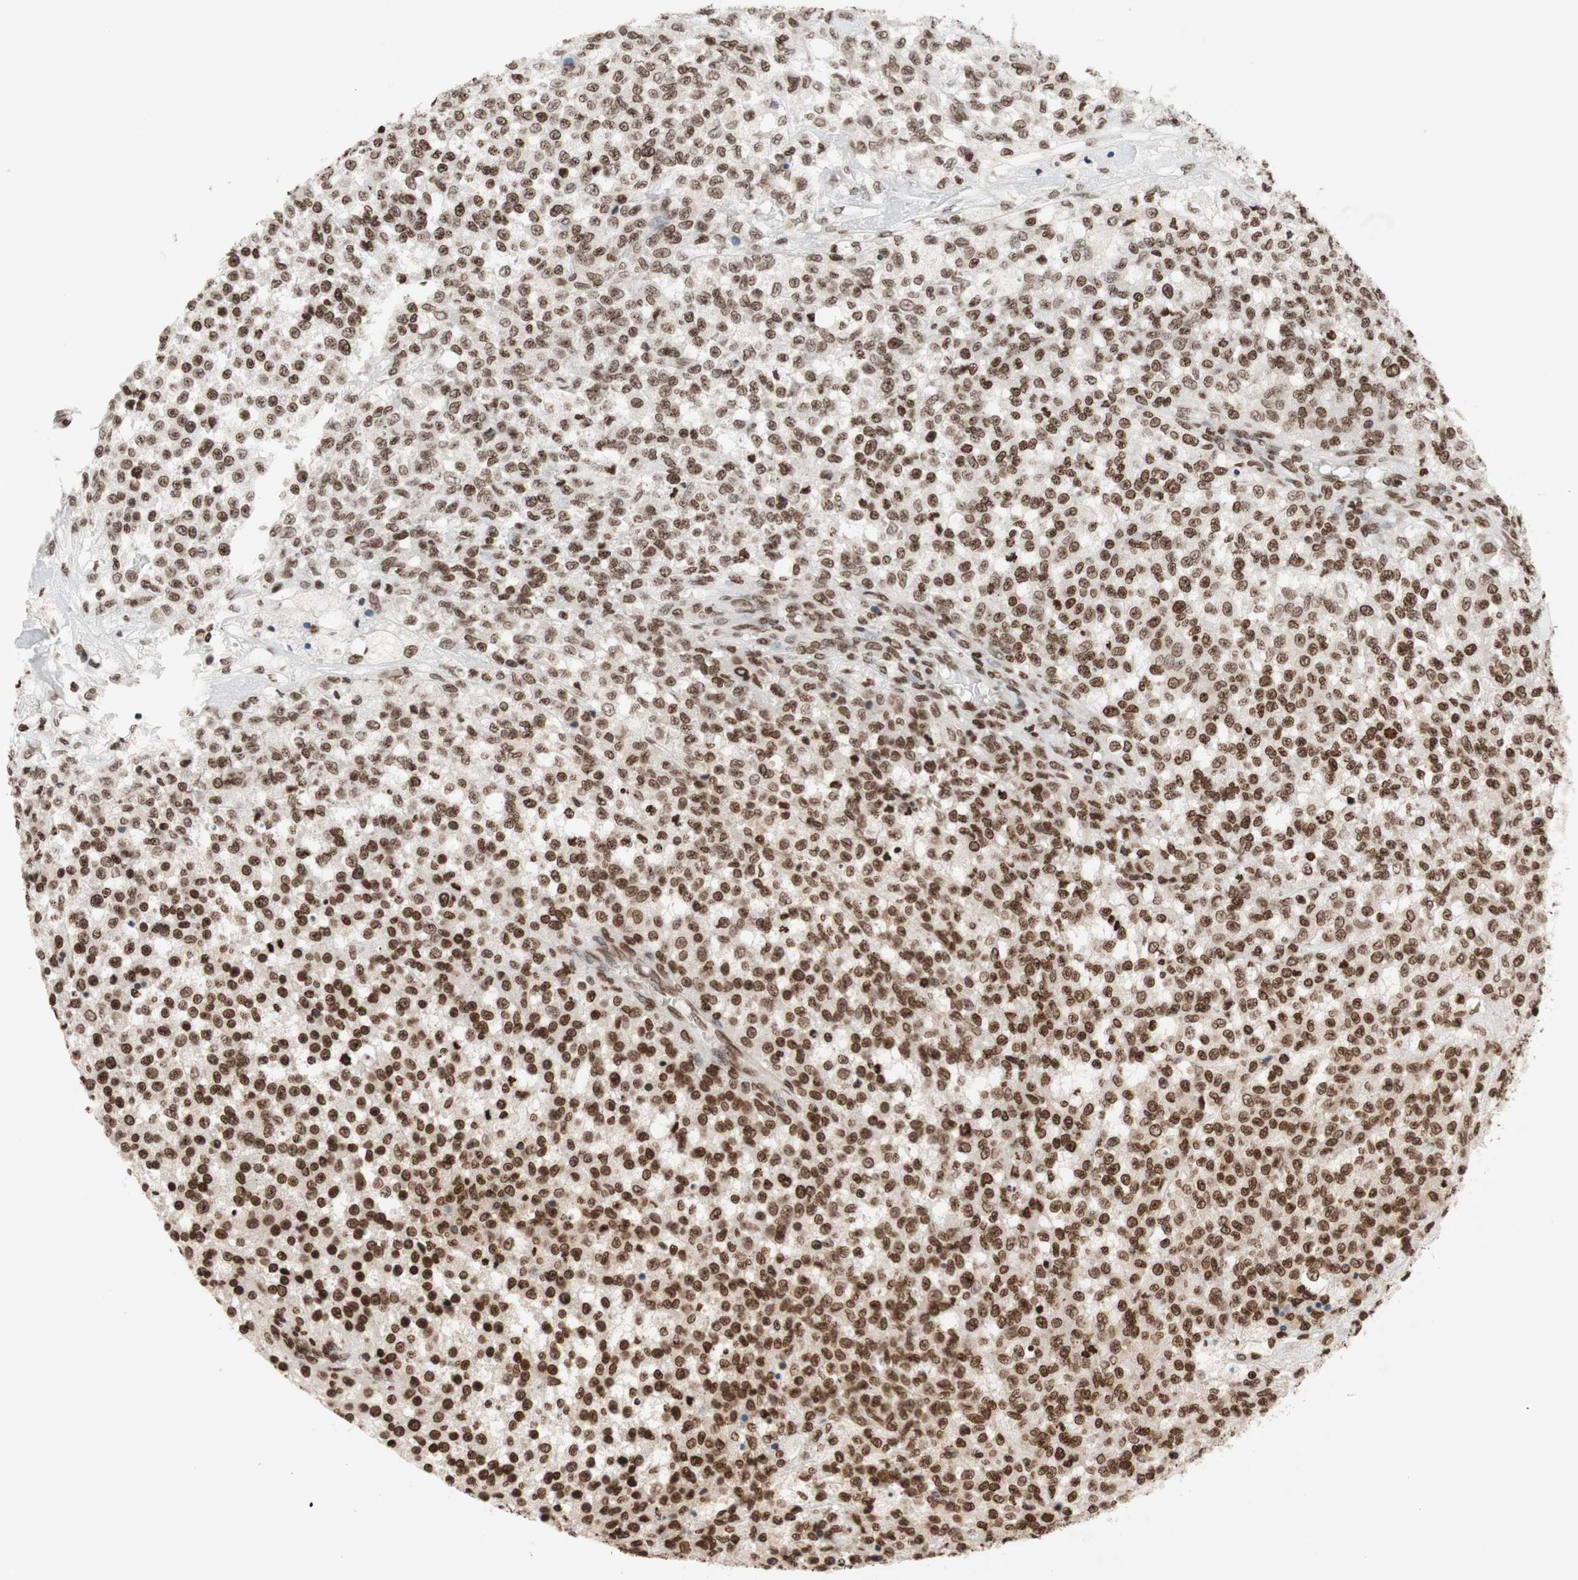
{"staining": {"intensity": "moderate", "quantity": ">75%", "location": "nuclear"}, "tissue": "testis cancer", "cell_type": "Tumor cells", "image_type": "cancer", "snomed": [{"axis": "morphology", "description": "Seminoma, NOS"}, {"axis": "topography", "description": "Testis"}], "caption": "Tumor cells show medium levels of moderate nuclear expression in approximately >75% of cells in seminoma (testis).", "gene": "NCOA3", "patient": {"sex": "male", "age": 59}}